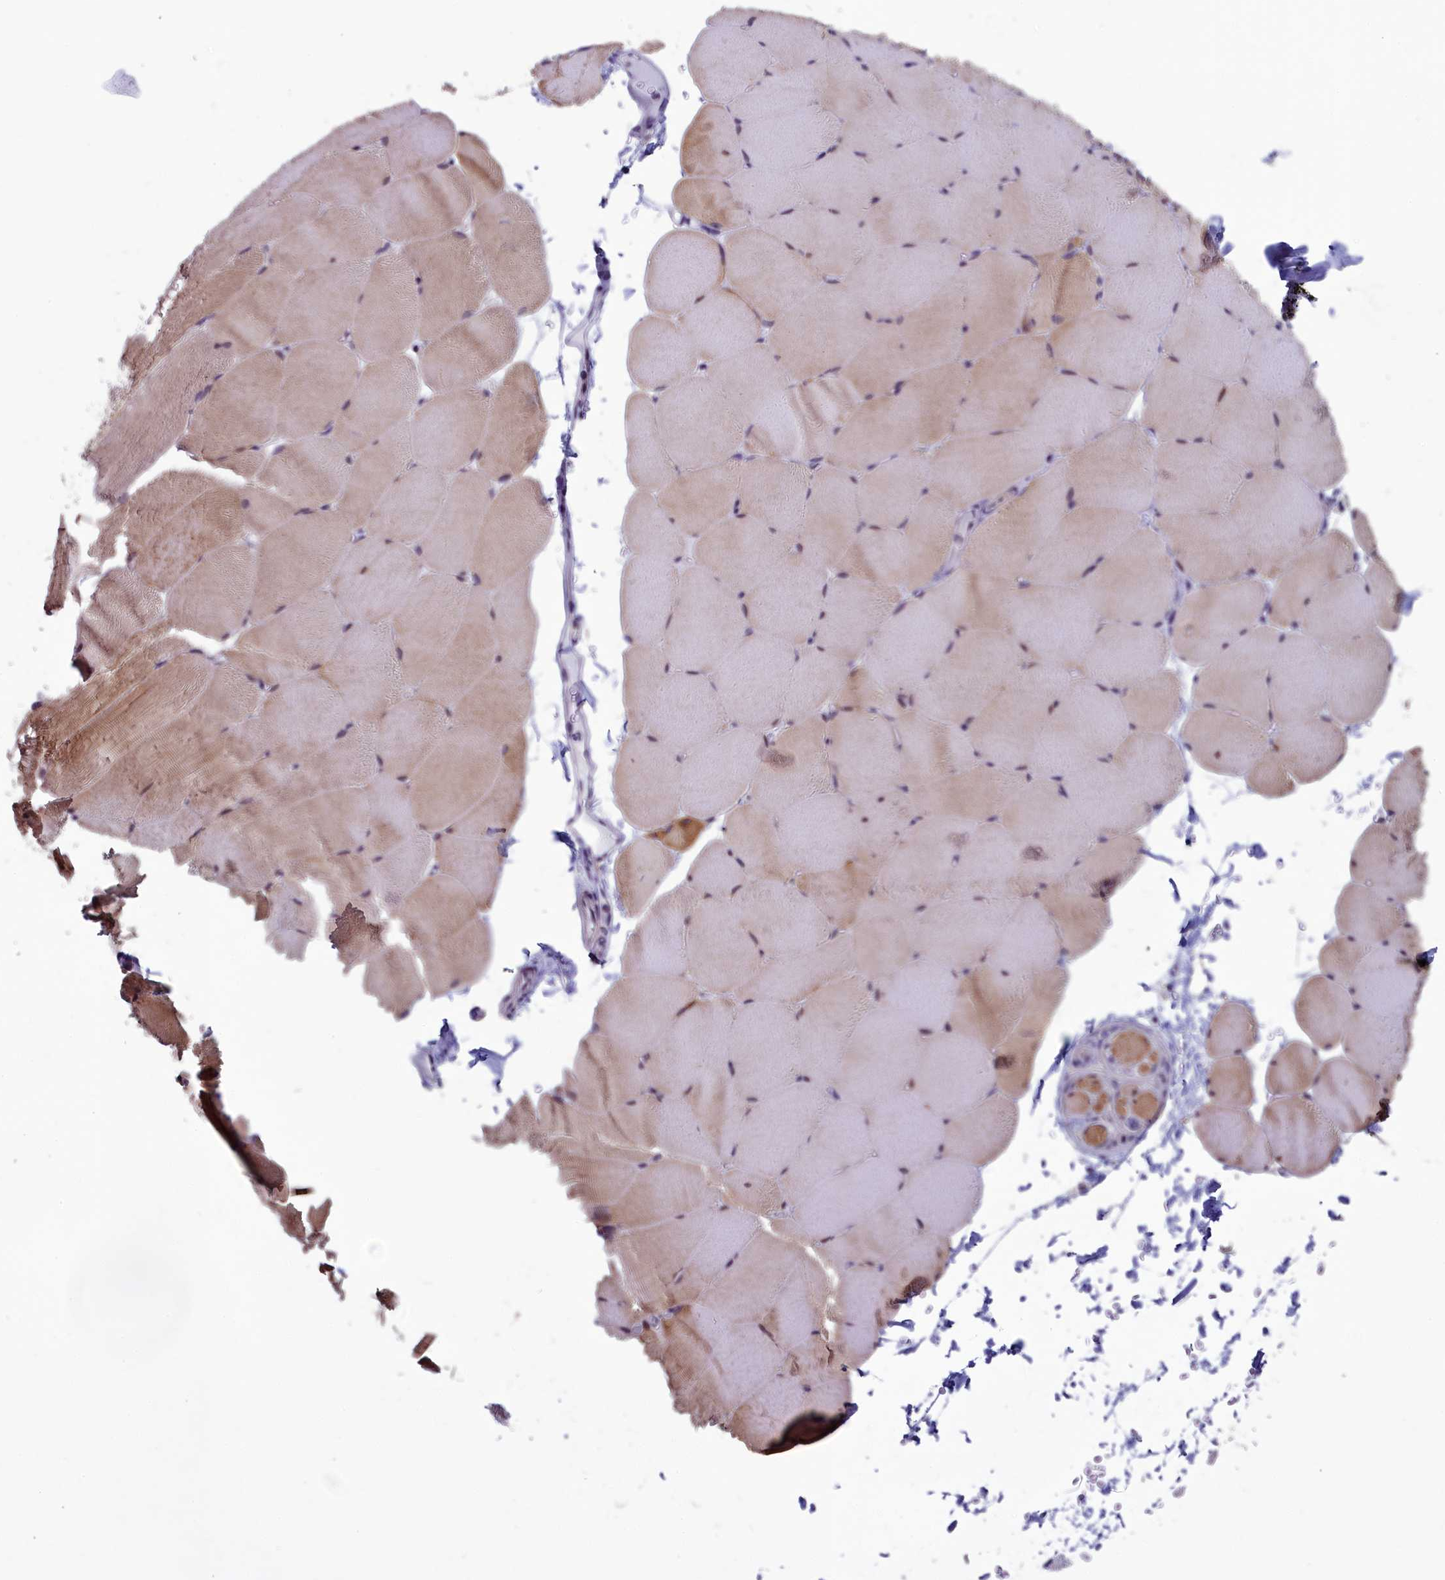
{"staining": {"intensity": "weak", "quantity": "25%-75%", "location": "cytoplasmic/membranous"}, "tissue": "skeletal muscle", "cell_type": "Myocytes", "image_type": "normal", "snomed": [{"axis": "morphology", "description": "Normal tissue, NOS"}, {"axis": "topography", "description": "Skeletal muscle"}, {"axis": "topography", "description": "Parathyroid gland"}], "caption": "IHC histopathology image of unremarkable skeletal muscle: skeletal muscle stained using IHC exhibits low levels of weak protein expression localized specifically in the cytoplasmic/membranous of myocytes, appearing as a cytoplasmic/membranous brown color.", "gene": "CNEP1R1", "patient": {"sex": "female", "age": 37}}